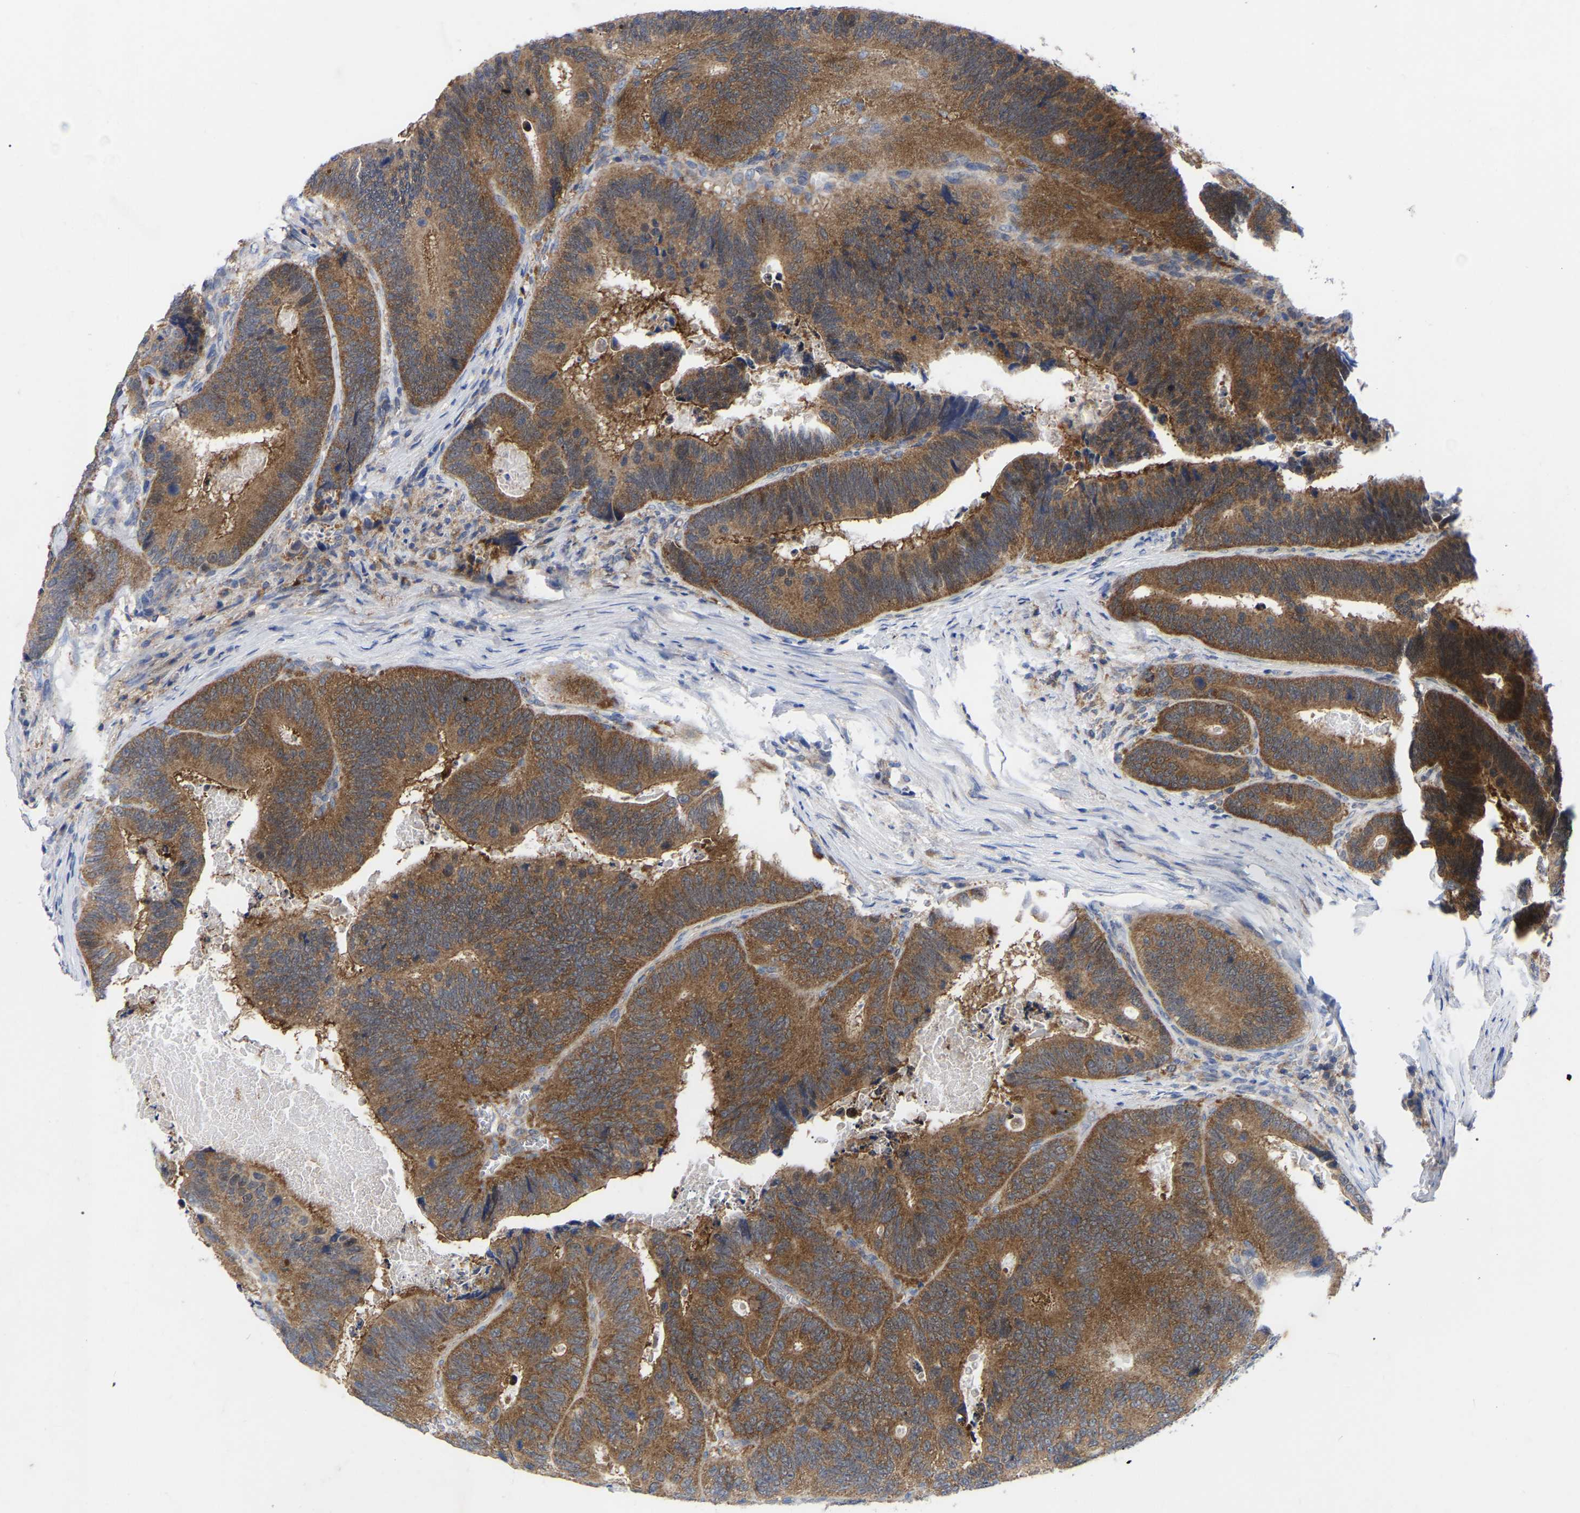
{"staining": {"intensity": "moderate", "quantity": ">75%", "location": "cytoplasmic/membranous"}, "tissue": "colorectal cancer", "cell_type": "Tumor cells", "image_type": "cancer", "snomed": [{"axis": "morphology", "description": "Inflammation, NOS"}, {"axis": "morphology", "description": "Adenocarcinoma, NOS"}, {"axis": "topography", "description": "Colon"}], "caption": "Adenocarcinoma (colorectal) tissue displays moderate cytoplasmic/membranous expression in about >75% of tumor cells, visualized by immunohistochemistry.", "gene": "TCP1", "patient": {"sex": "male", "age": 72}}